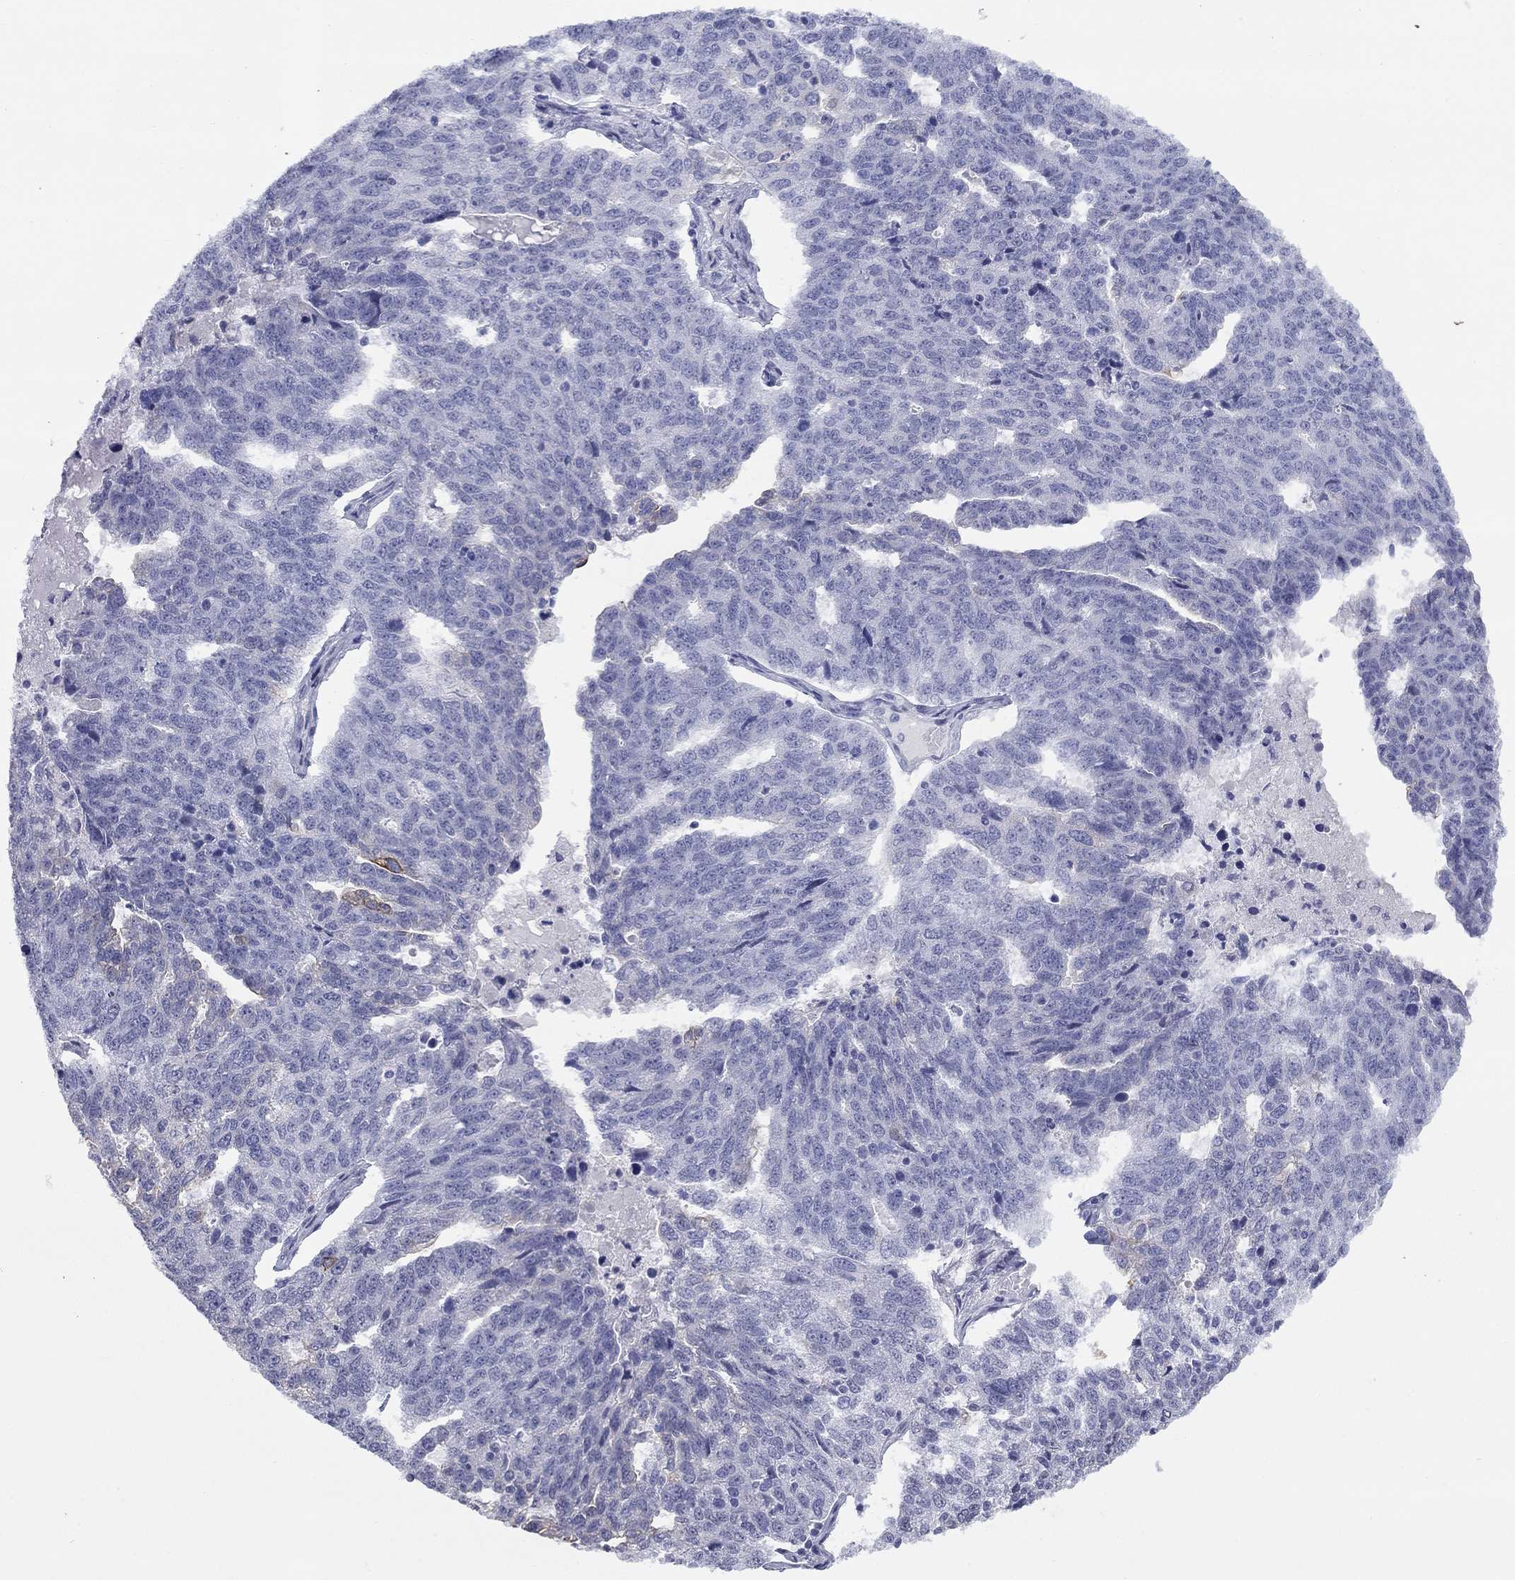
{"staining": {"intensity": "weak", "quantity": "<25%", "location": "cytoplasmic/membranous"}, "tissue": "ovarian cancer", "cell_type": "Tumor cells", "image_type": "cancer", "snomed": [{"axis": "morphology", "description": "Cystadenocarcinoma, serous, NOS"}, {"axis": "topography", "description": "Ovary"}], "caption": "An immunohistochemistry (IHC) photomicrograph of serous cystadenocarcinoma (ovarian) is shown. There is no staining in tumor cells of serous cystadenocarcinoma (ovarian).", "gene": "KRT75", "patient": {"sex": "female", "age": 71}}